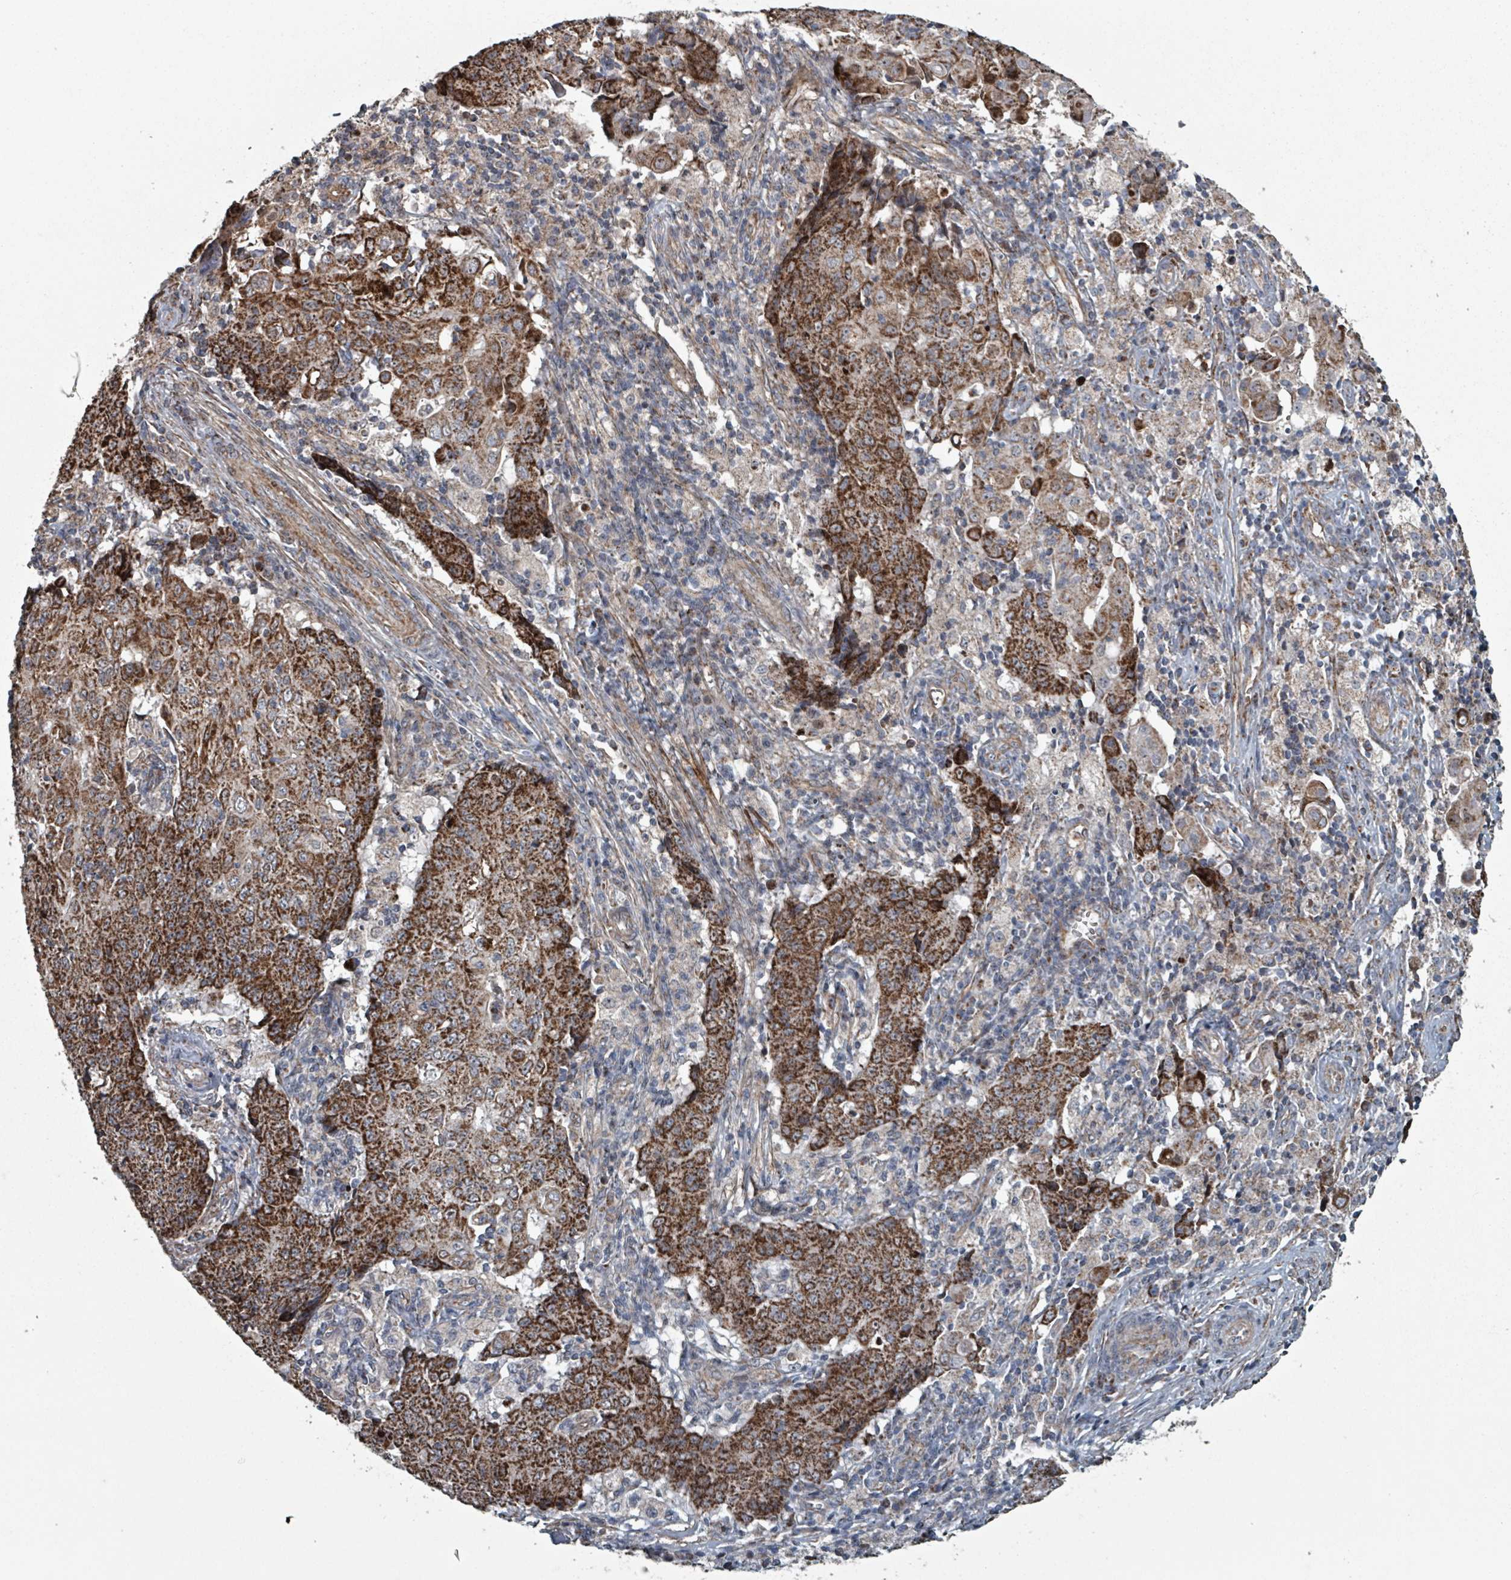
{"staining": {"intensity": "strong", "quantity": ">75%", "location": "cytoplasmic/membranous"}, "tissue": "ovarian cancer", "cell_type": "Tumor cells", "image_type": "cancer", "snomed": [{"axis": "morphology", "description": "Carcinoma, endometroid"}, {"axis": "topography", "description": "Ovary"}], "caption": "High-magnification brightfield microscopy of endometroid carcinoma (ovarian) stained with DAB (3,3'-diaminobenzidine) (brown) and counterstained with hematoxylin (blue). tumor cells exhibit strong cytoplasmic/membranous staining is identified in approximately>75% of cells.", "gene": "MRPL4", "patient": {"sex": "female", "age": 42}}